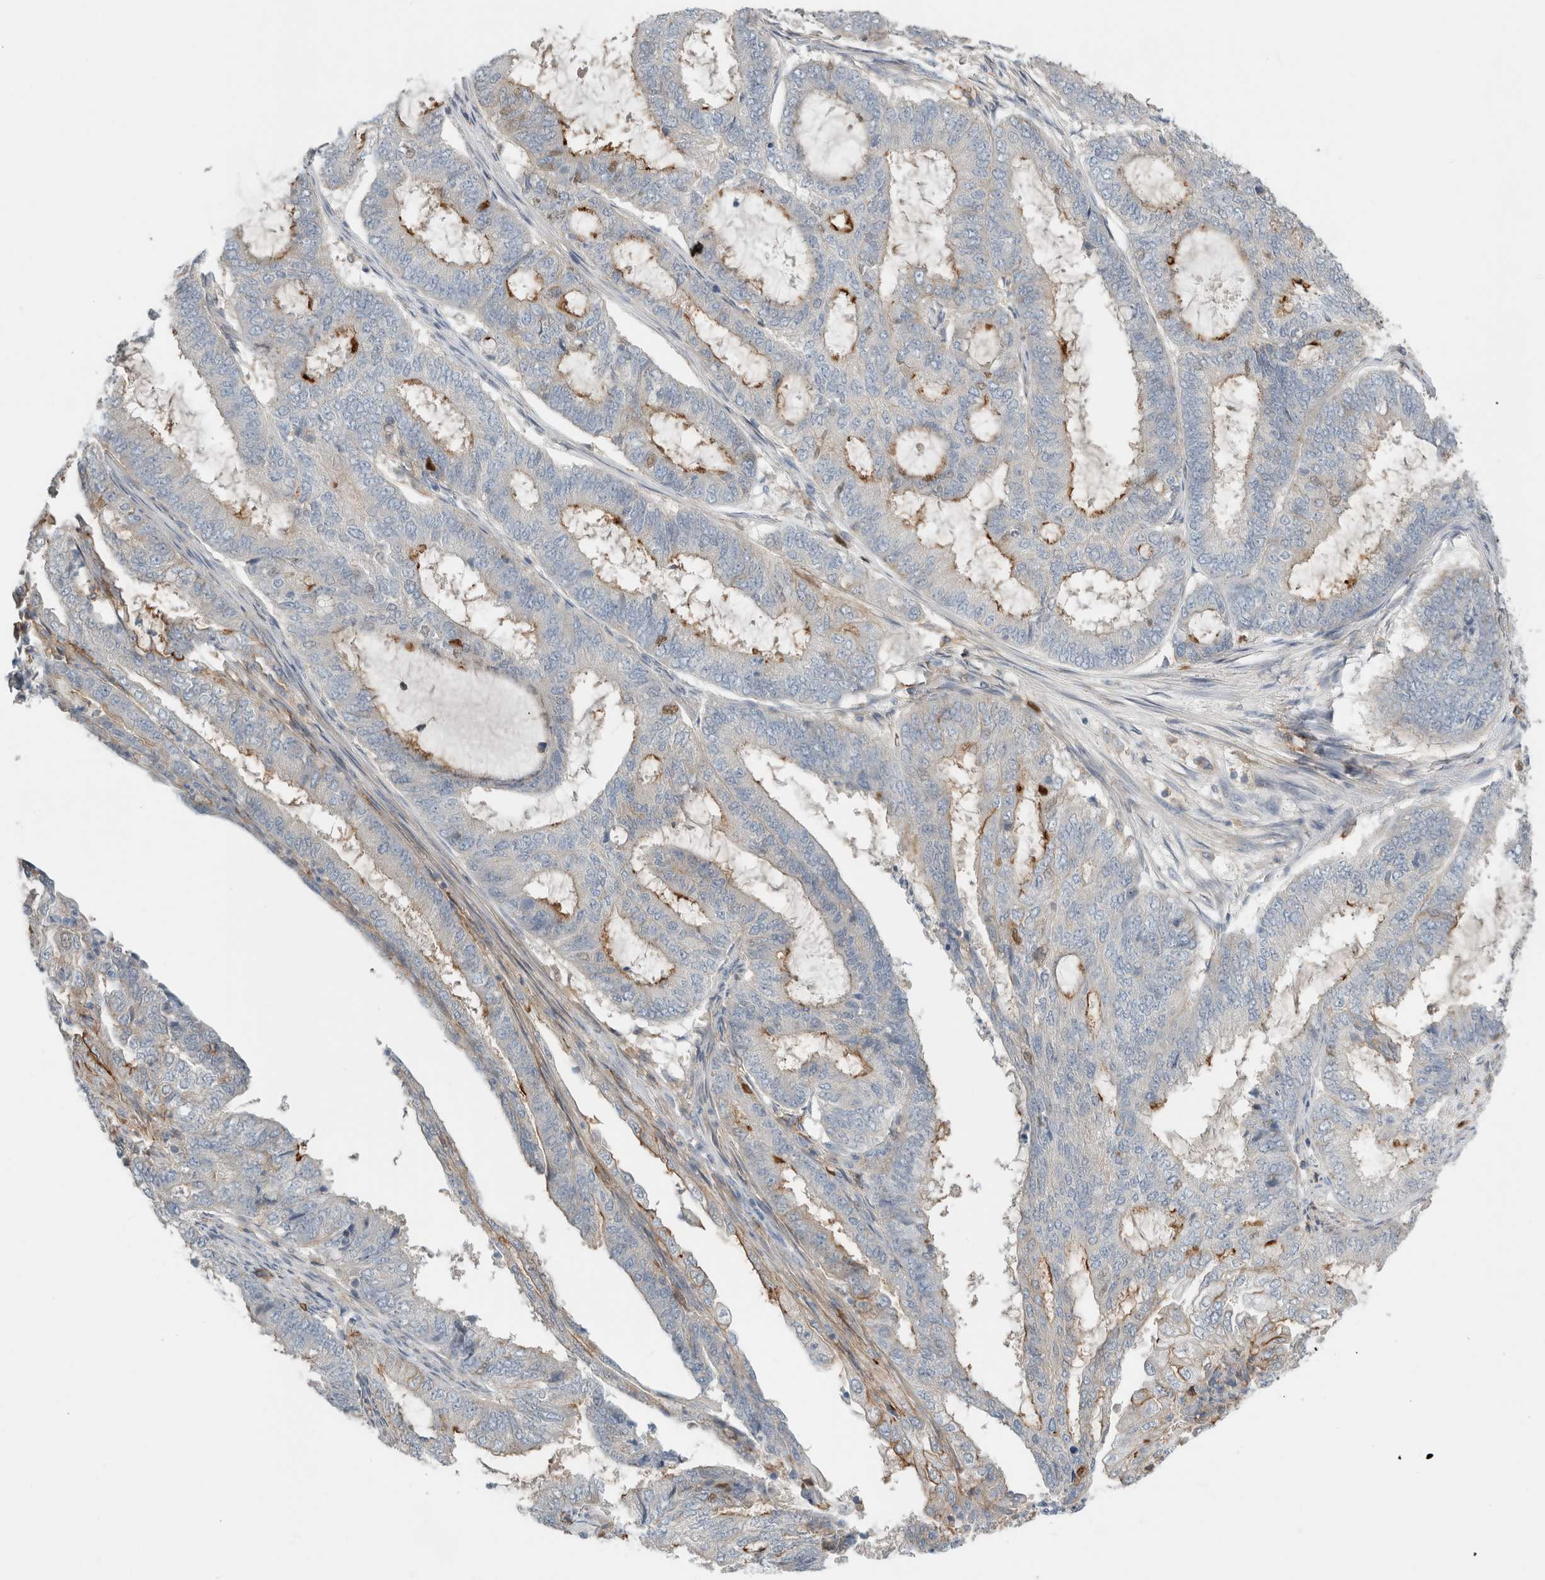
{"staining": {"intensity": "moderate", "quantity": "<25%", "location": "cytoplasmic/membranous"}, "tissue": "endometrial cancer", "cell_type": "Tumor cells", "image_type": "cancer", "snomed": [{"axis": "morphology", "description": "Adenocarcinoma, NOS"}, {"axis": "topography", "description": "Endometrium"}], "caption": "DAB immunohistochemical staining of human endometrial adenocarcinoma displays moderate cytoplasmic/membranous protein staining in about <25% of tumor cells.", "gene": "ERCC6L2", "patient": {"sex": "female", "age": 51}}